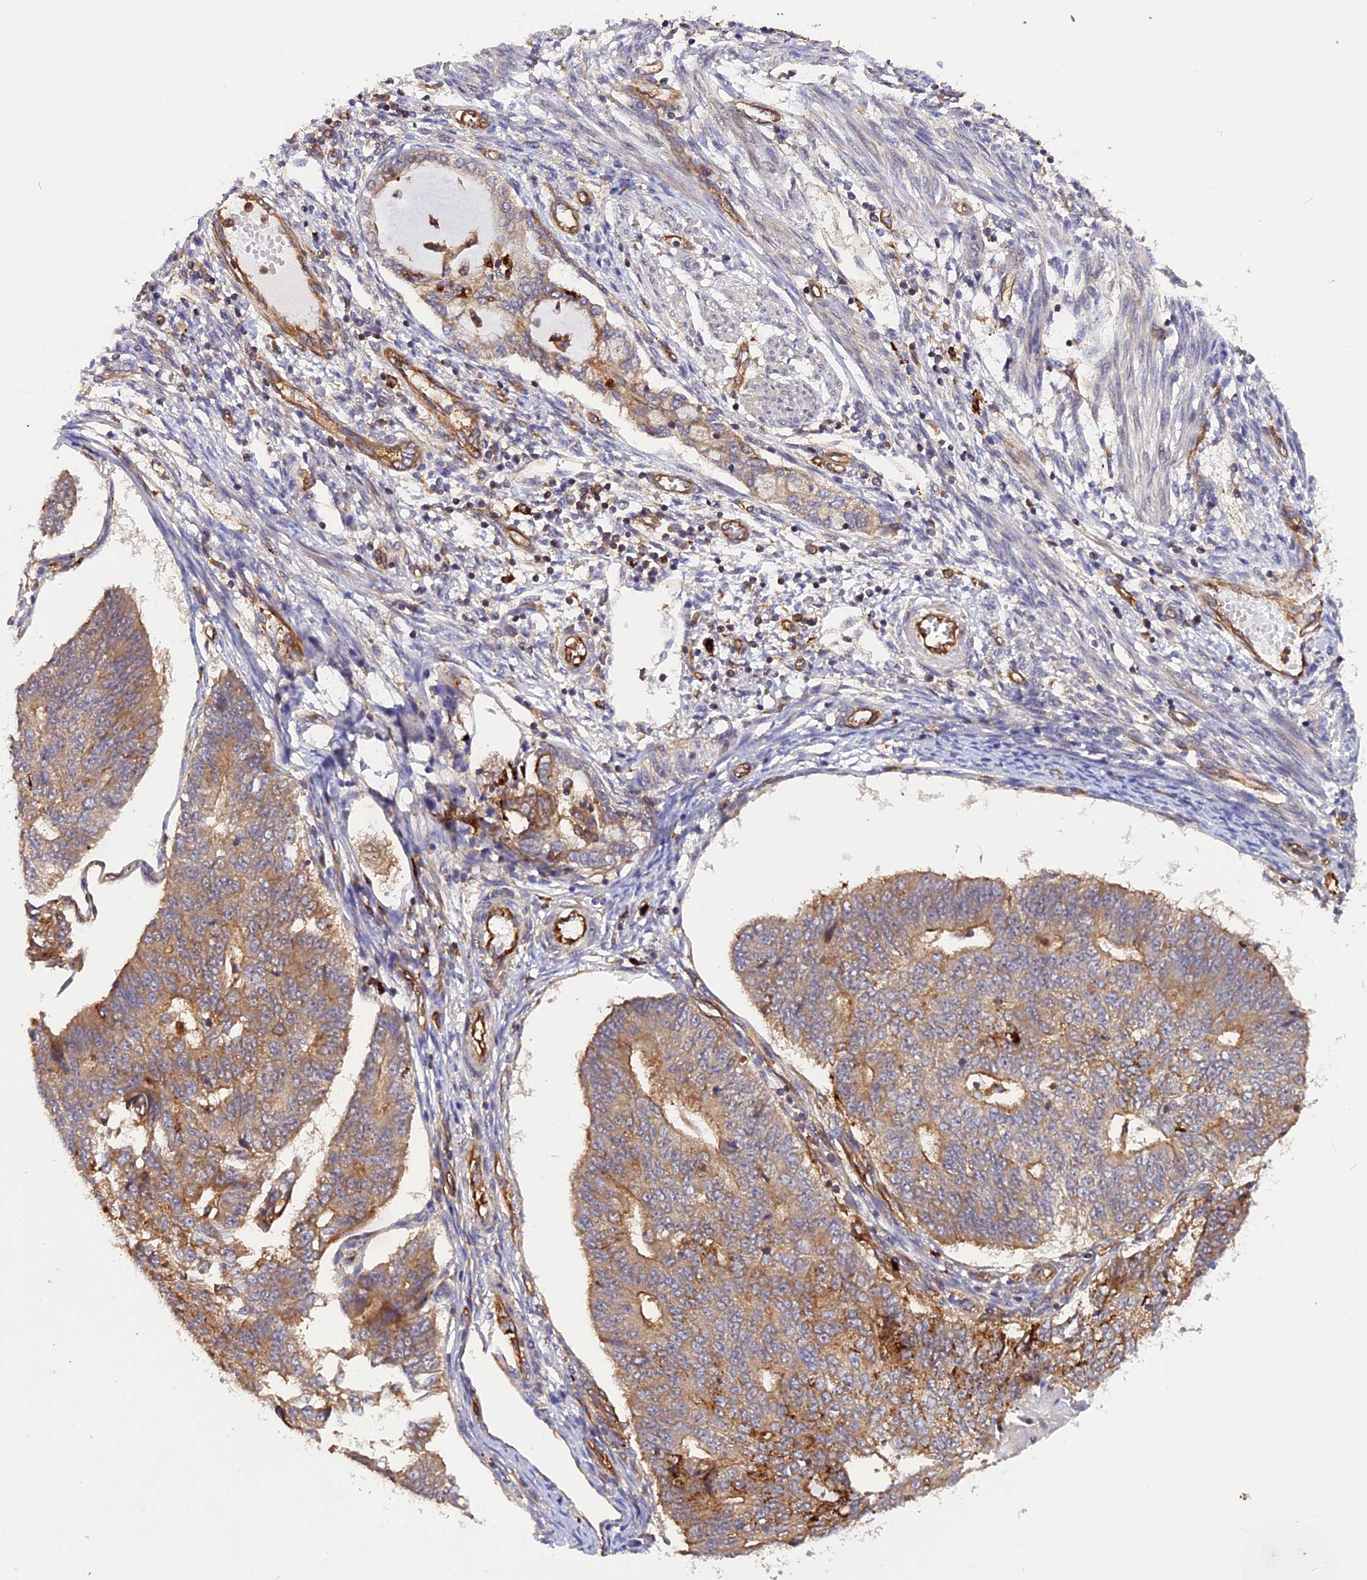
{"staining": {"intensity": "moderate", "quantity": "25%-75%", "location": "cytoplasmic/membranous"}, "tissue": "endometrial cancer", "cell_type": "Tumor cells", "image_type": "cancer", "snomed": [{"axis": "morphology", "description": "Adenocarcinoma, NOS"}, {"axis": "topography", "description": "Endometrium"}], "caption": "The micrograph shows staining of endometrial adenocarcinoma, revealing moderate cytoplasmic/membranous protein expression (brown color) within tumor cells.", "gene": "C5orf22", "patient": {"sex": "female", "age": 32}}